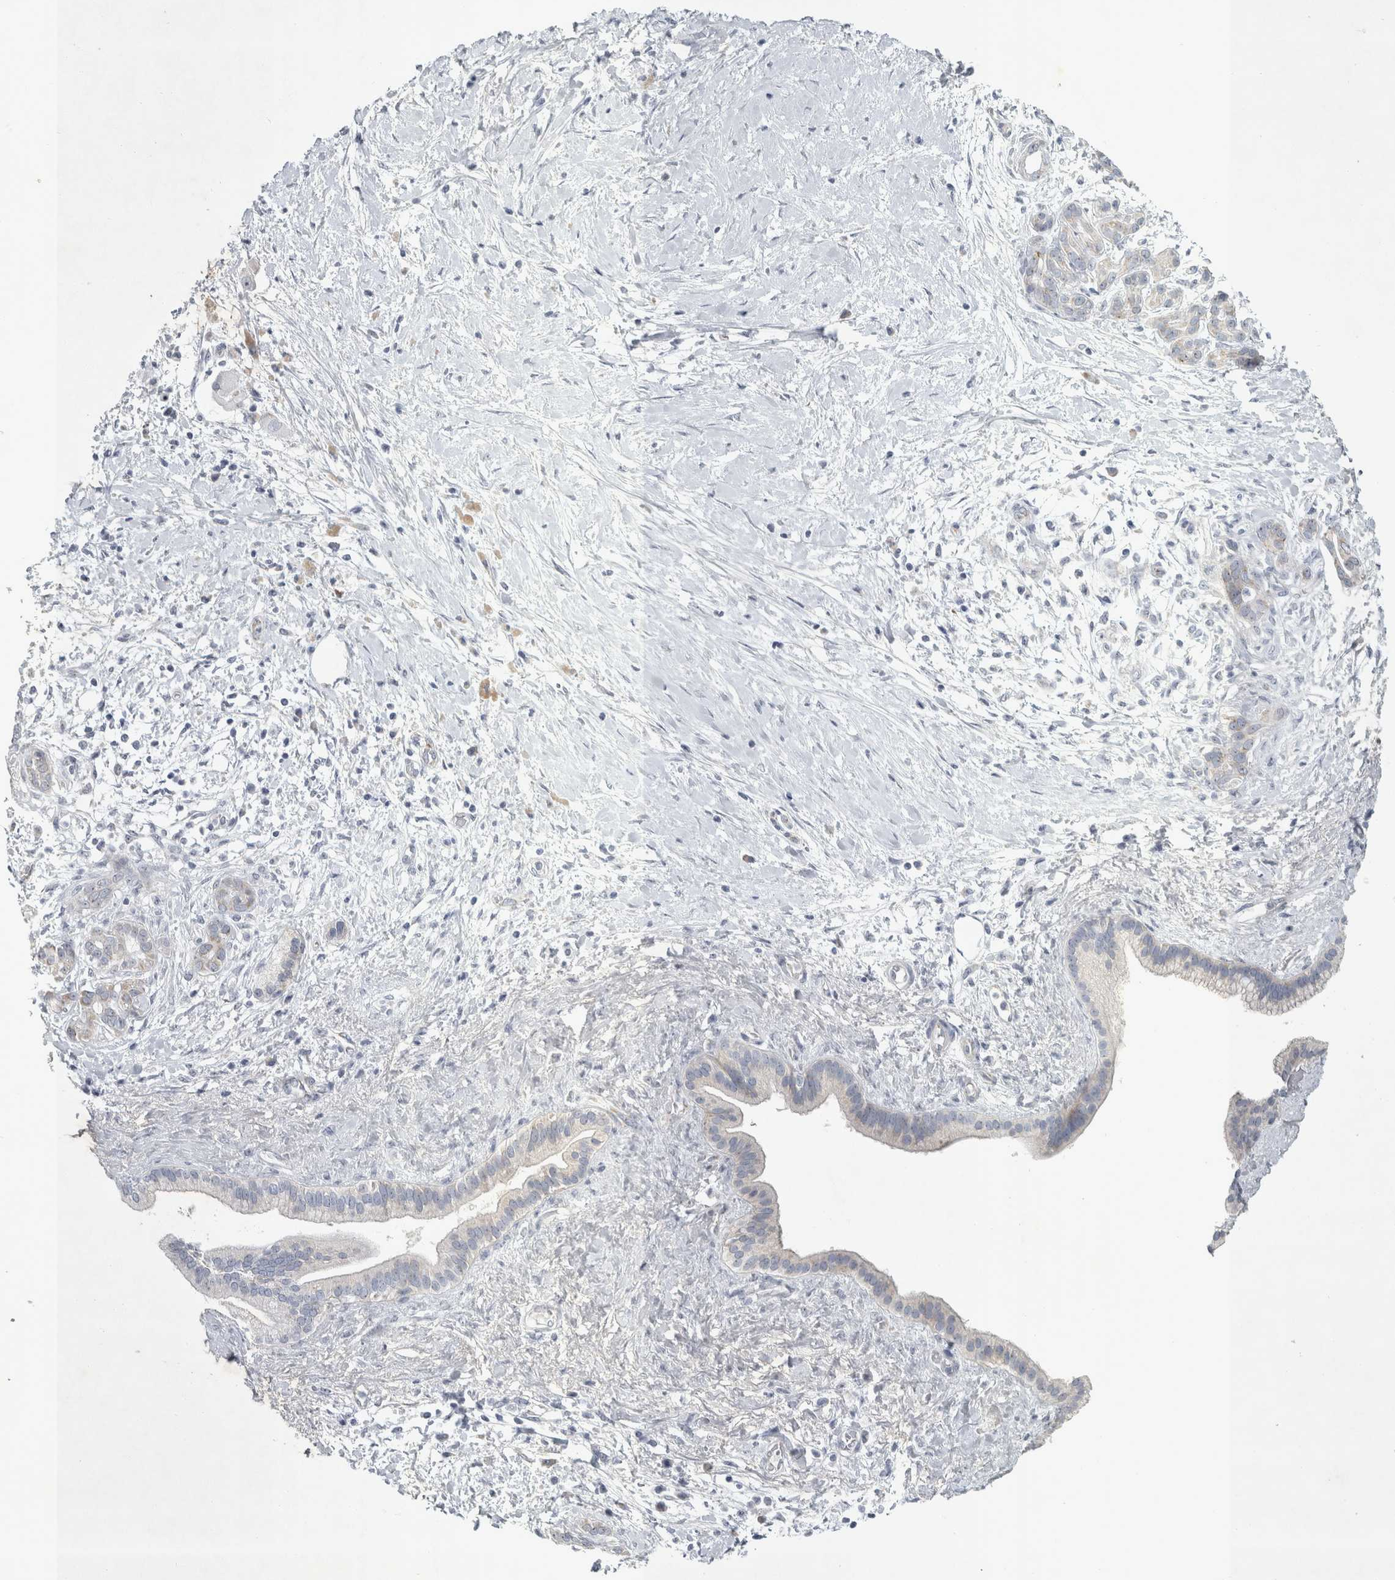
{"staining": {"intensity": "negative", "quantity": "none", "location": "none"}, "tissue": "pancreatic cancer", "cell_type": "Tumor cells", "image_type": "cancer", "snomed": [{"axis": "morphology", "description": "Adenocarcinoma, NOS"}, {"axis": "topography", "description": "Pancreas"}], "caption": "DAB (3,3'-diaminobenzidine) immunohistochemical staining of human pancreatic cancer exhibits no significant staining in tumor cells.", "gene": "FXYD7", "patient": {"sex": "male", "age": 58}}